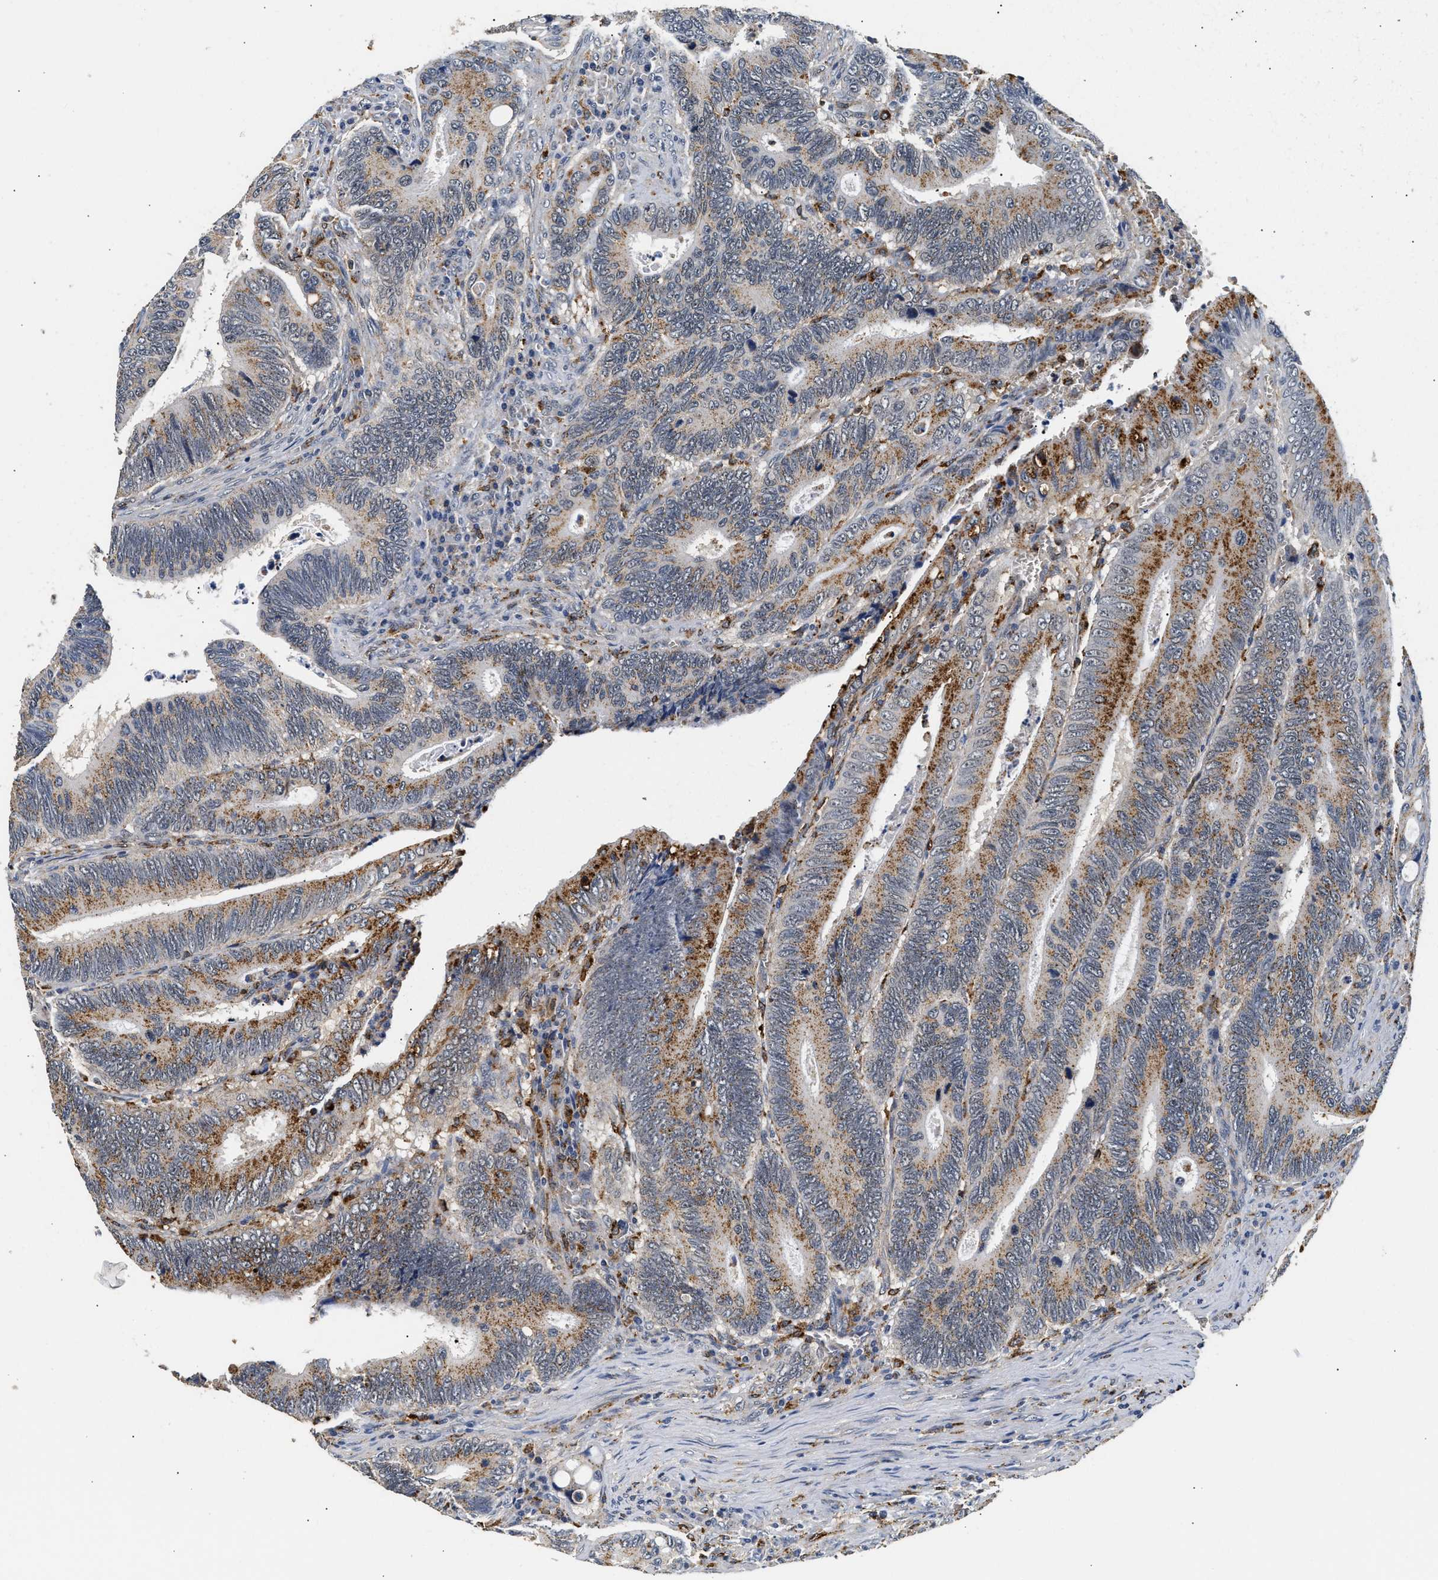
{"staining": {"intensity": "moderate", "quantity": ">75%", "location": "cytoplasmic/membranous"}, "tissue": "colorectal cancer", "cell_type": "Tumor cells", "image_type": "cancer", "snomed": [{"axis": "morphology", "description": "Inflammation, NOS"}, {"axis": "morphology", "description": "Adenocarcinoma, NOS"}, {"axis": "topography", "description": "Colon"}], "caption": "Brown immunohistochemical staining in human adenocarcinoma (colorectal) exhibits moderate cytoplasmic/membranous staining in approximately >75% of tumor cells.", "gene": "SMU1", "patient": {"sex": "male", "age": 72}}